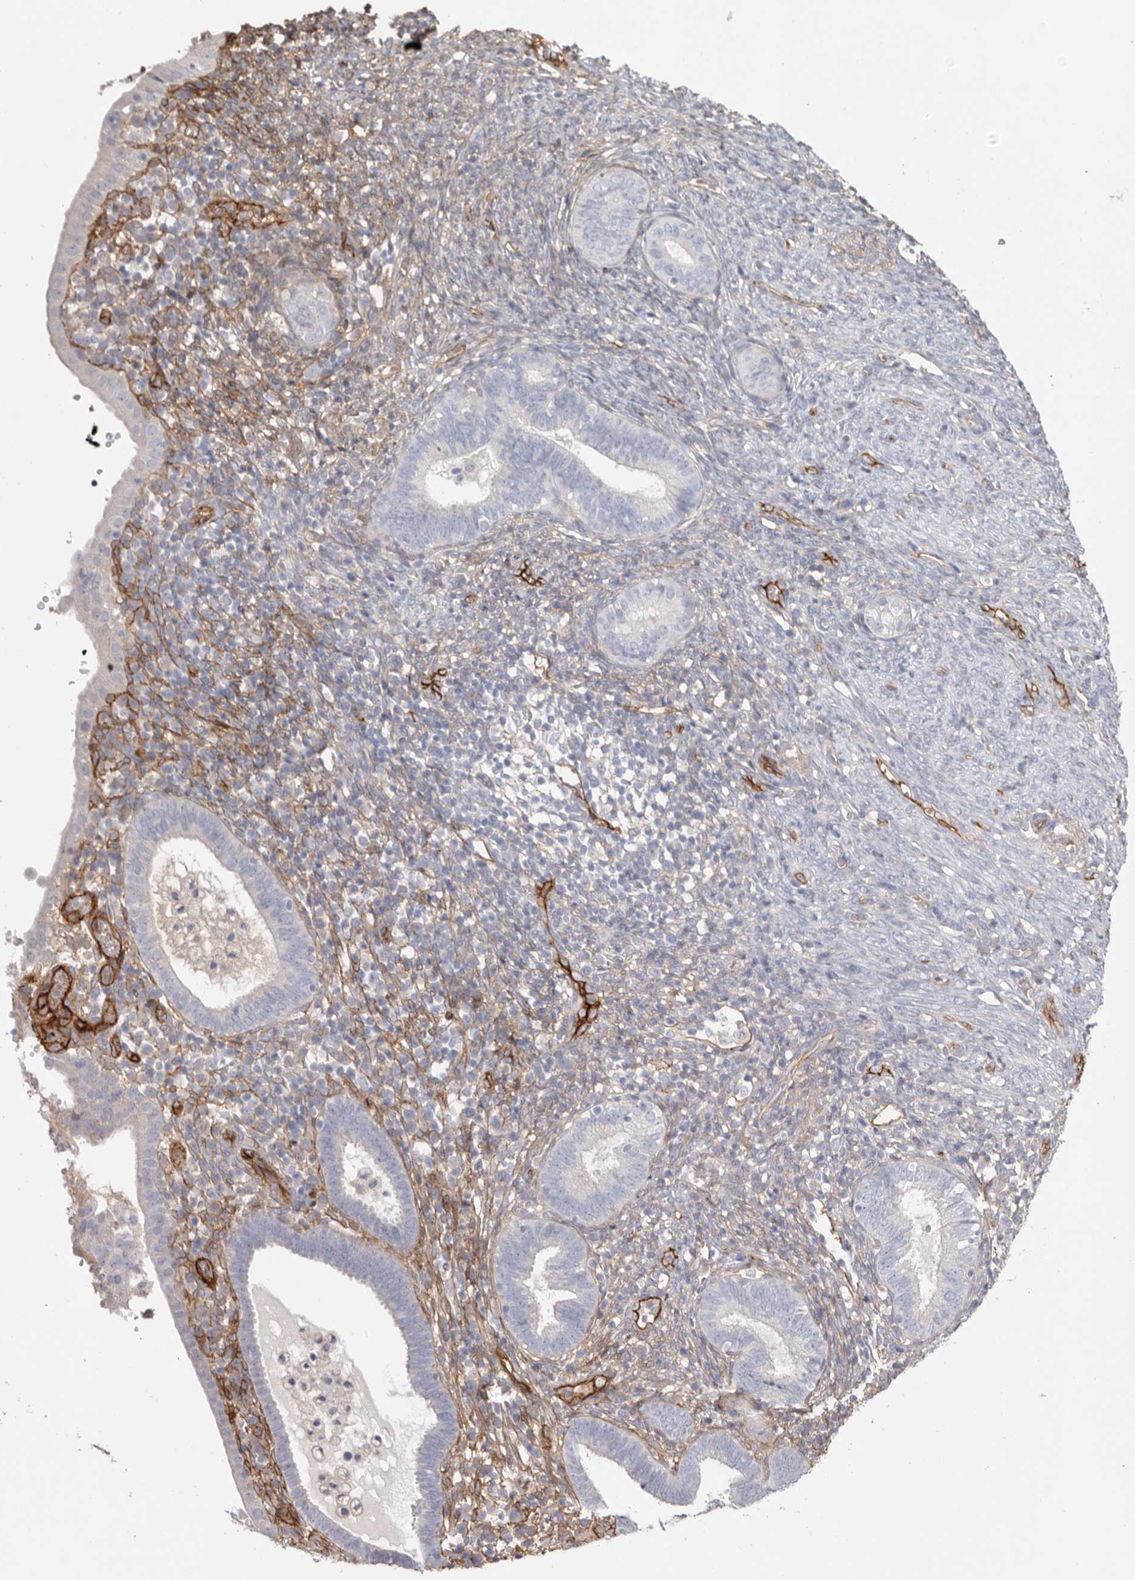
{"staining": {"intensity": "negative", "quantity": "none", "location": "none"}, "tissue": "endometrial cancer", "cell_type": "Tumor cells", "image_type": "cancer", "snomed": [{"axis": "morphology", "description": "Adenocarcinoma, NOS"}, {"axis": "topography", "description": "Uterus"}], "caption": "Protein analysis of endometrial adenocarcinoma exhibits no significant positivity in tumor cells.", "gene": "LRRC66", "patient": {"sex": "female", "age": 77}}